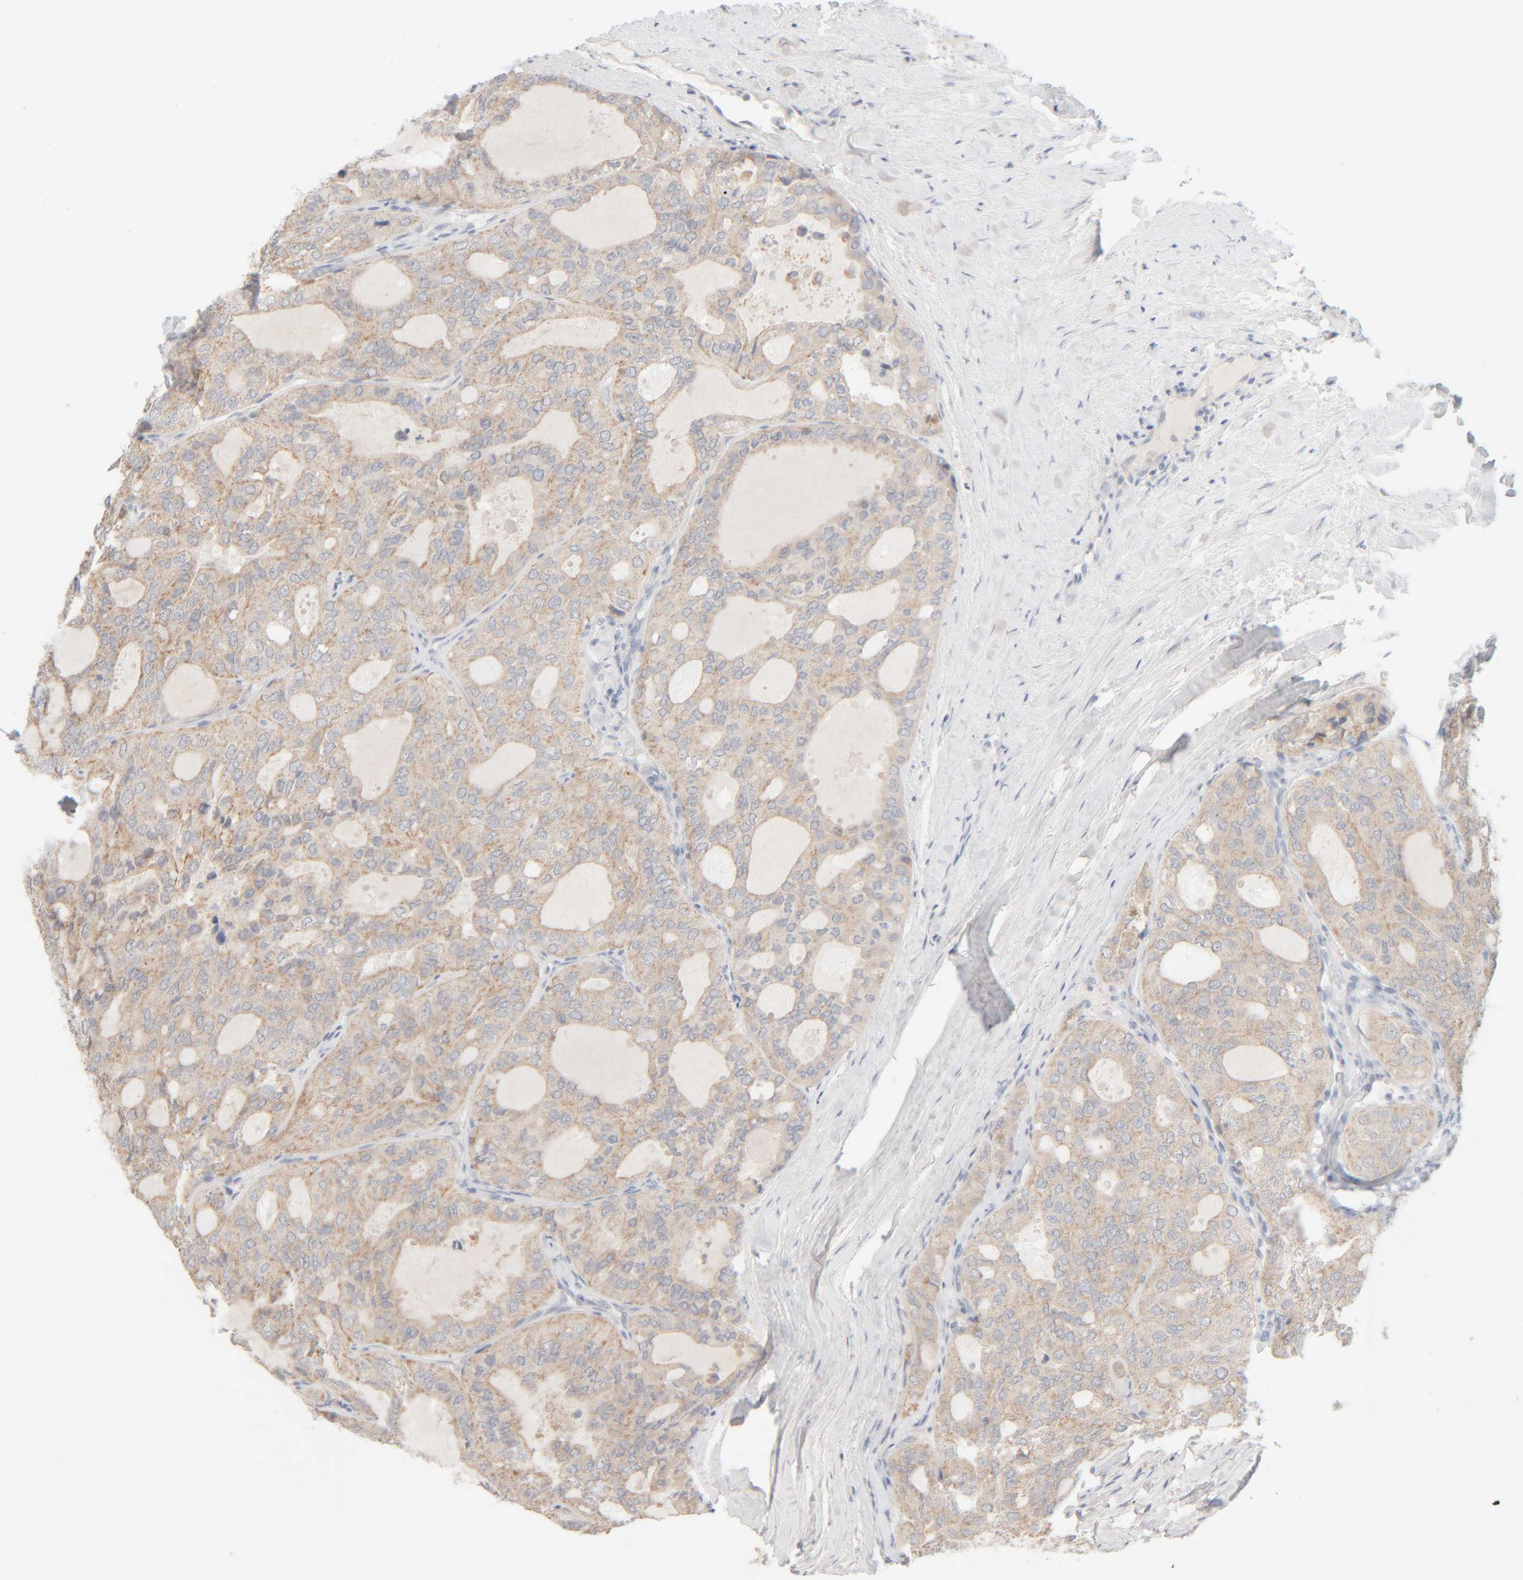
{"staining": {"intensity": "weak", "quantity": ">75%", "location": "cytoplasmic/membranous"}, "tissue": "thyroid cancer", "cell_type": "Tumor cells", "image_type": "cancer", "snomed": [{"axis": "morphology", "description": "Follicular adenoma carcinoma, NOS"}, {"axis": "topography", "description": "Thyroid gland"}], "caption": "About >75% of tumor cells in thyroid cancer (follicular adenoma carcinoma) display weak cytoplasmic/membranous protein expression as visualized by brown immunohistochemical staining.", "gene": "RIDA", "patient": {"sex": "male", "age": 75}}